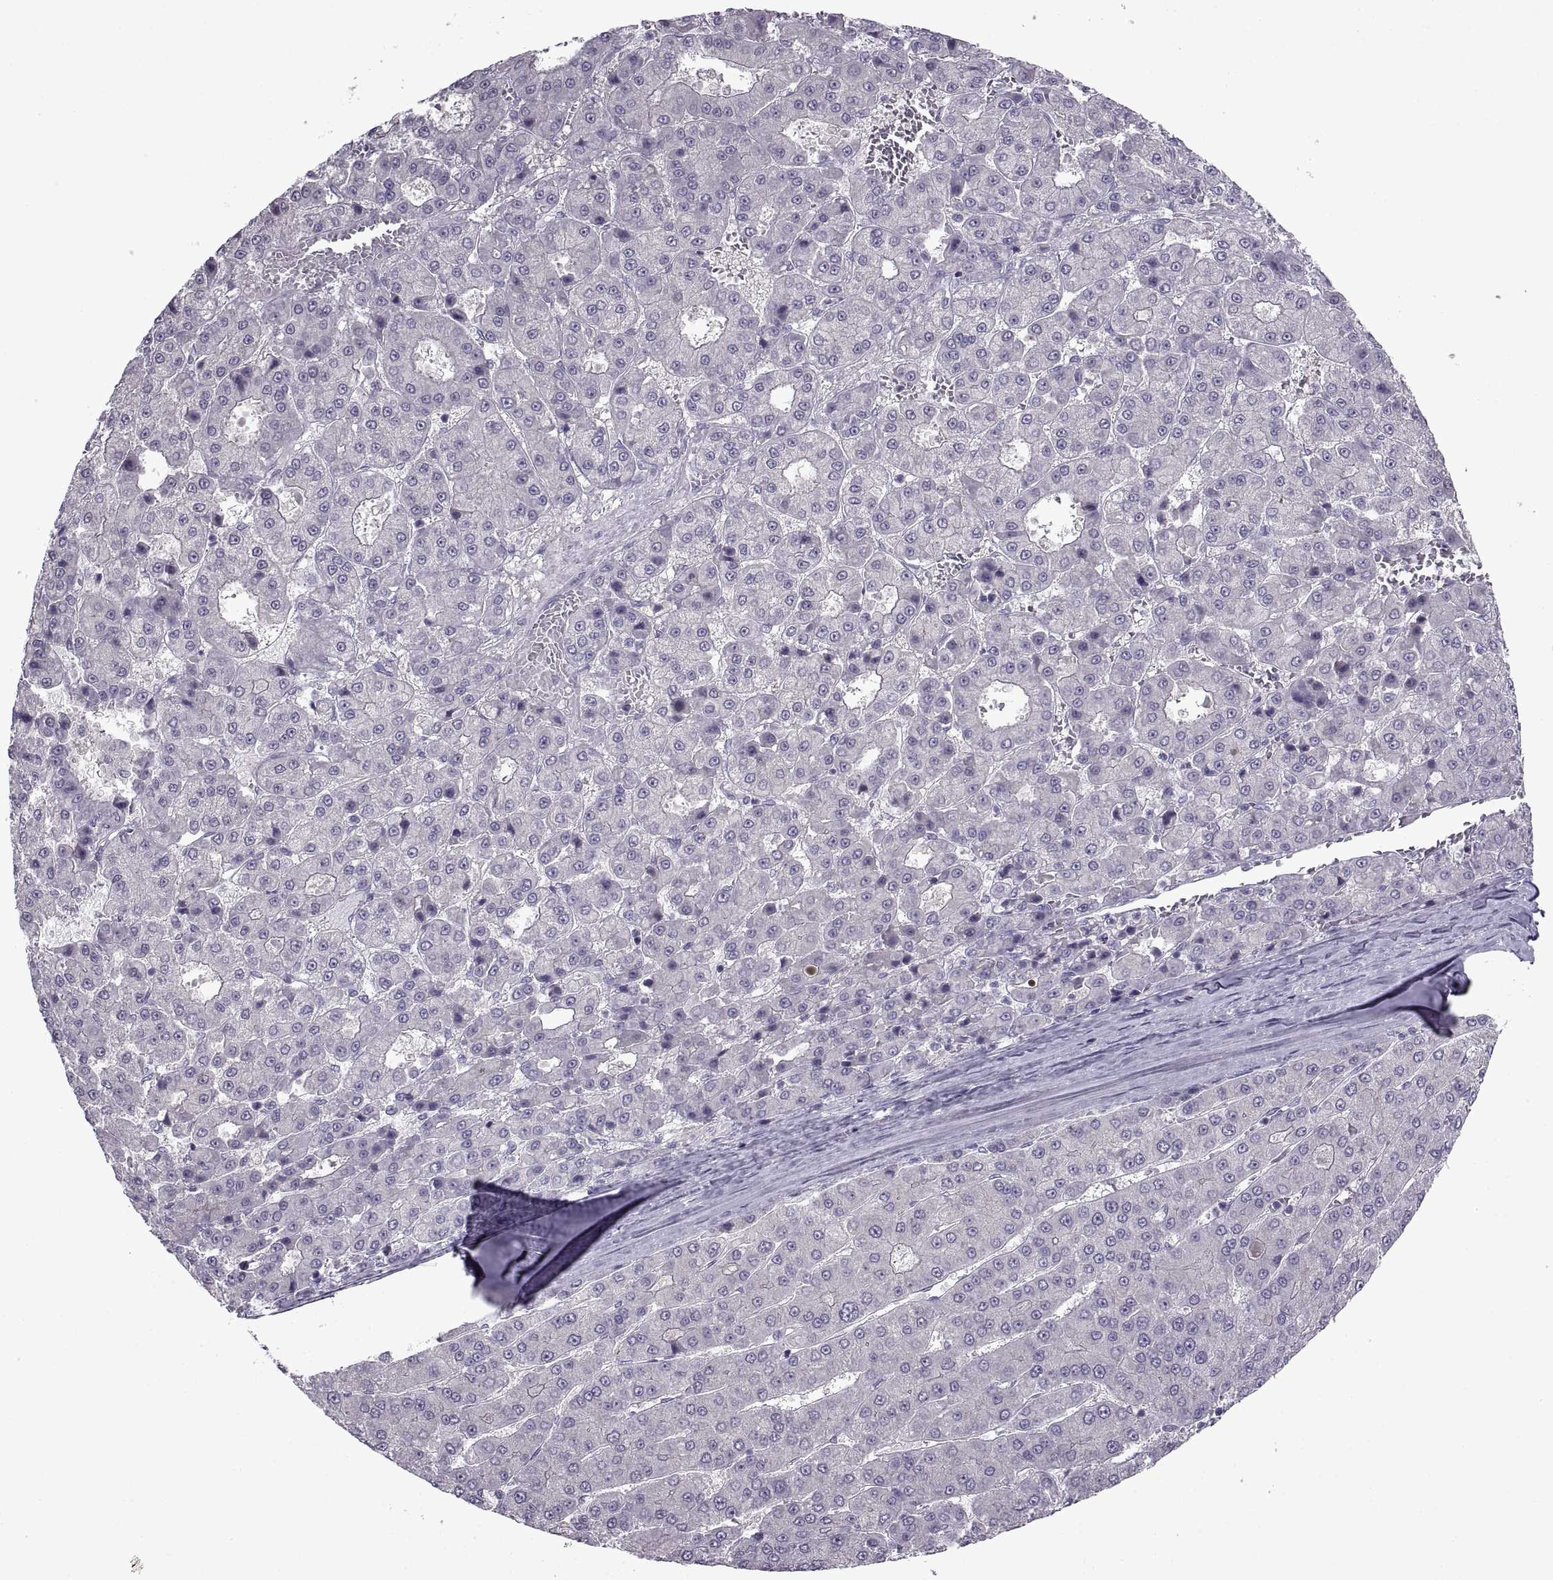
{"staining": {"intensity": "negative", "quantity": "none", "location": "none"}, "tissue": "liver cancer", "cell_type": "Tumor cells", "image_type": "cancer", "snomed": [{"axis": "morphology", "description": "Carcinoma, Hepatocellular, NOS"}, {"axis": "topography", "description": "Liver"}], "caption": "This is an immunohistochemistry (IHC) histopathology image of human liver cancer. There is no expression in tumor cells.", "gene": "BSPH1", "patient": {"sex": "male", "age": 70}}